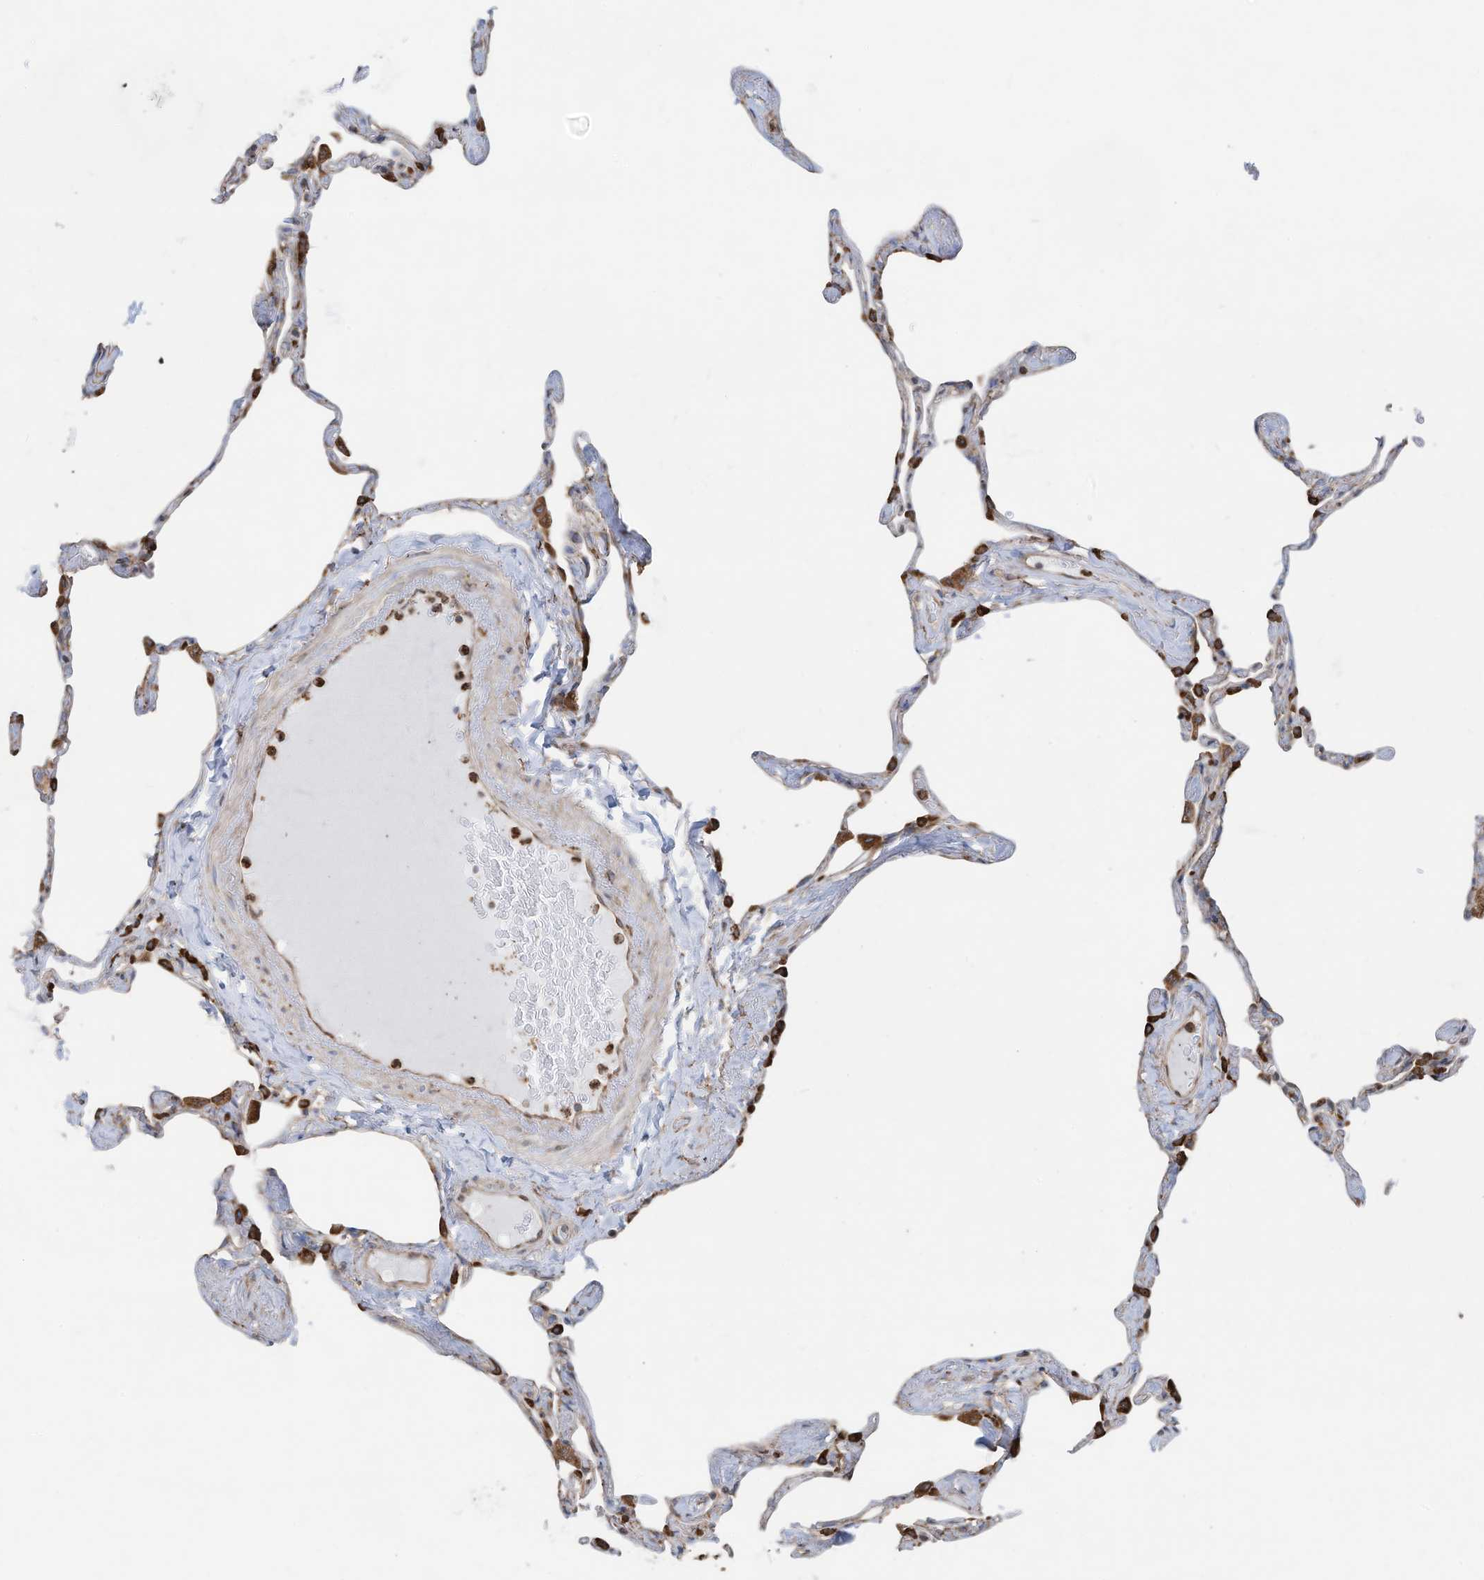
{"staining": {"intensity": "strong", "quantity": "<25%", "location": "cytoplasmic/membranous"}, "tissue": "lung", "cell_type": "Alveolar cells", "image_type": "normal", "snomed": [{"axis": "morphology", "description": "Normal tissue, NOS"}, {"axis": "topography", "description": "Lung"}], "caption": "Alveolar cells demonstrate medium levels of strong cytoplasmic/membranous staining in about <25% of cells in normal human lung.", "gene": "ZNF354C", "patient": {"sex": "male", "age": 65}}